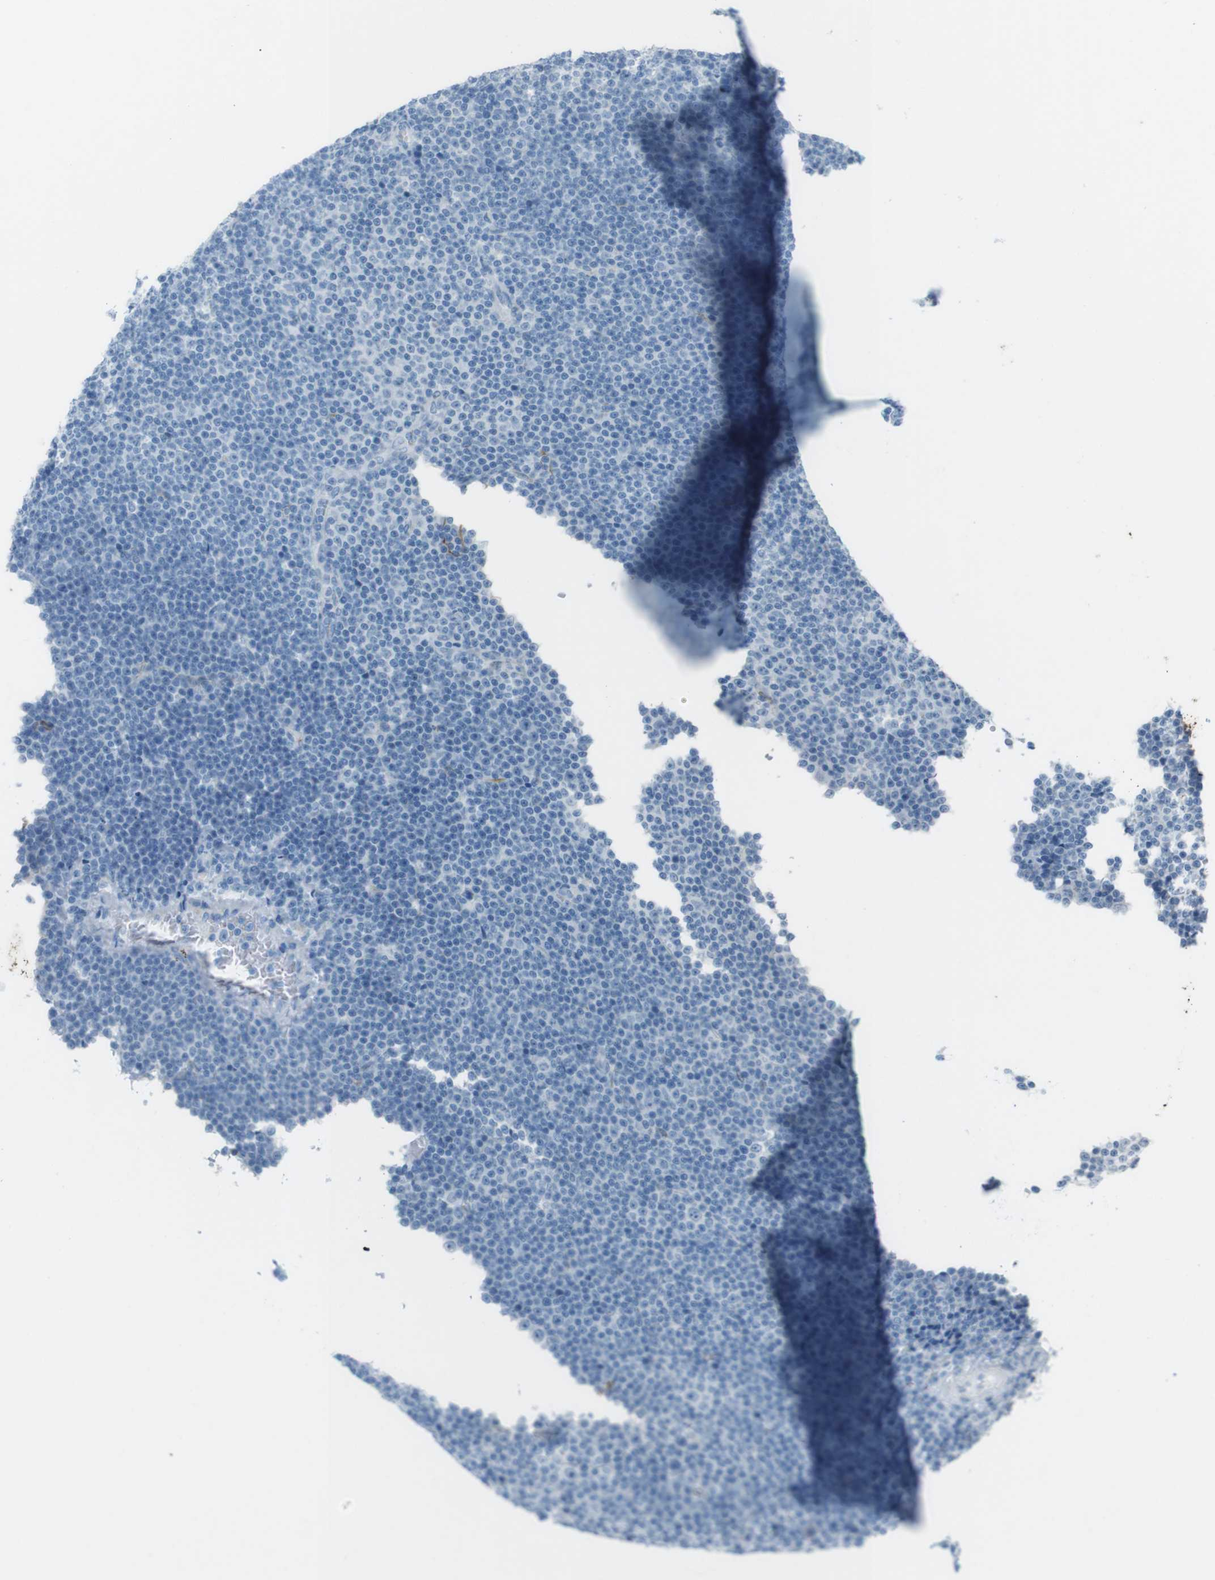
{"staining": {"intensity": "negative", "quantity": "none", "location": "none"}, "tissue": "lymphoma", "cell_type": "Tumor cells", "image_type": "cancer", "snomed": [{"axis": "morphology", "description": "Malignant lymphoma, non-Hodgkin's type, Low grade"}, {"axis": "topography", "description": "Lymph node"}], "caption": "An immunohistochemistry (IHC) photomicrograph of lymphoma is shown. There is no staining in tumor cells of lymphoma. The staining is performed using DAB (3,3'-diaminobenzidine) brown chromogen with nuclei counter-stained in using hematoxylin.", "gene": "TUBB2A", "patient": {"sex": "female", "age": 67}}